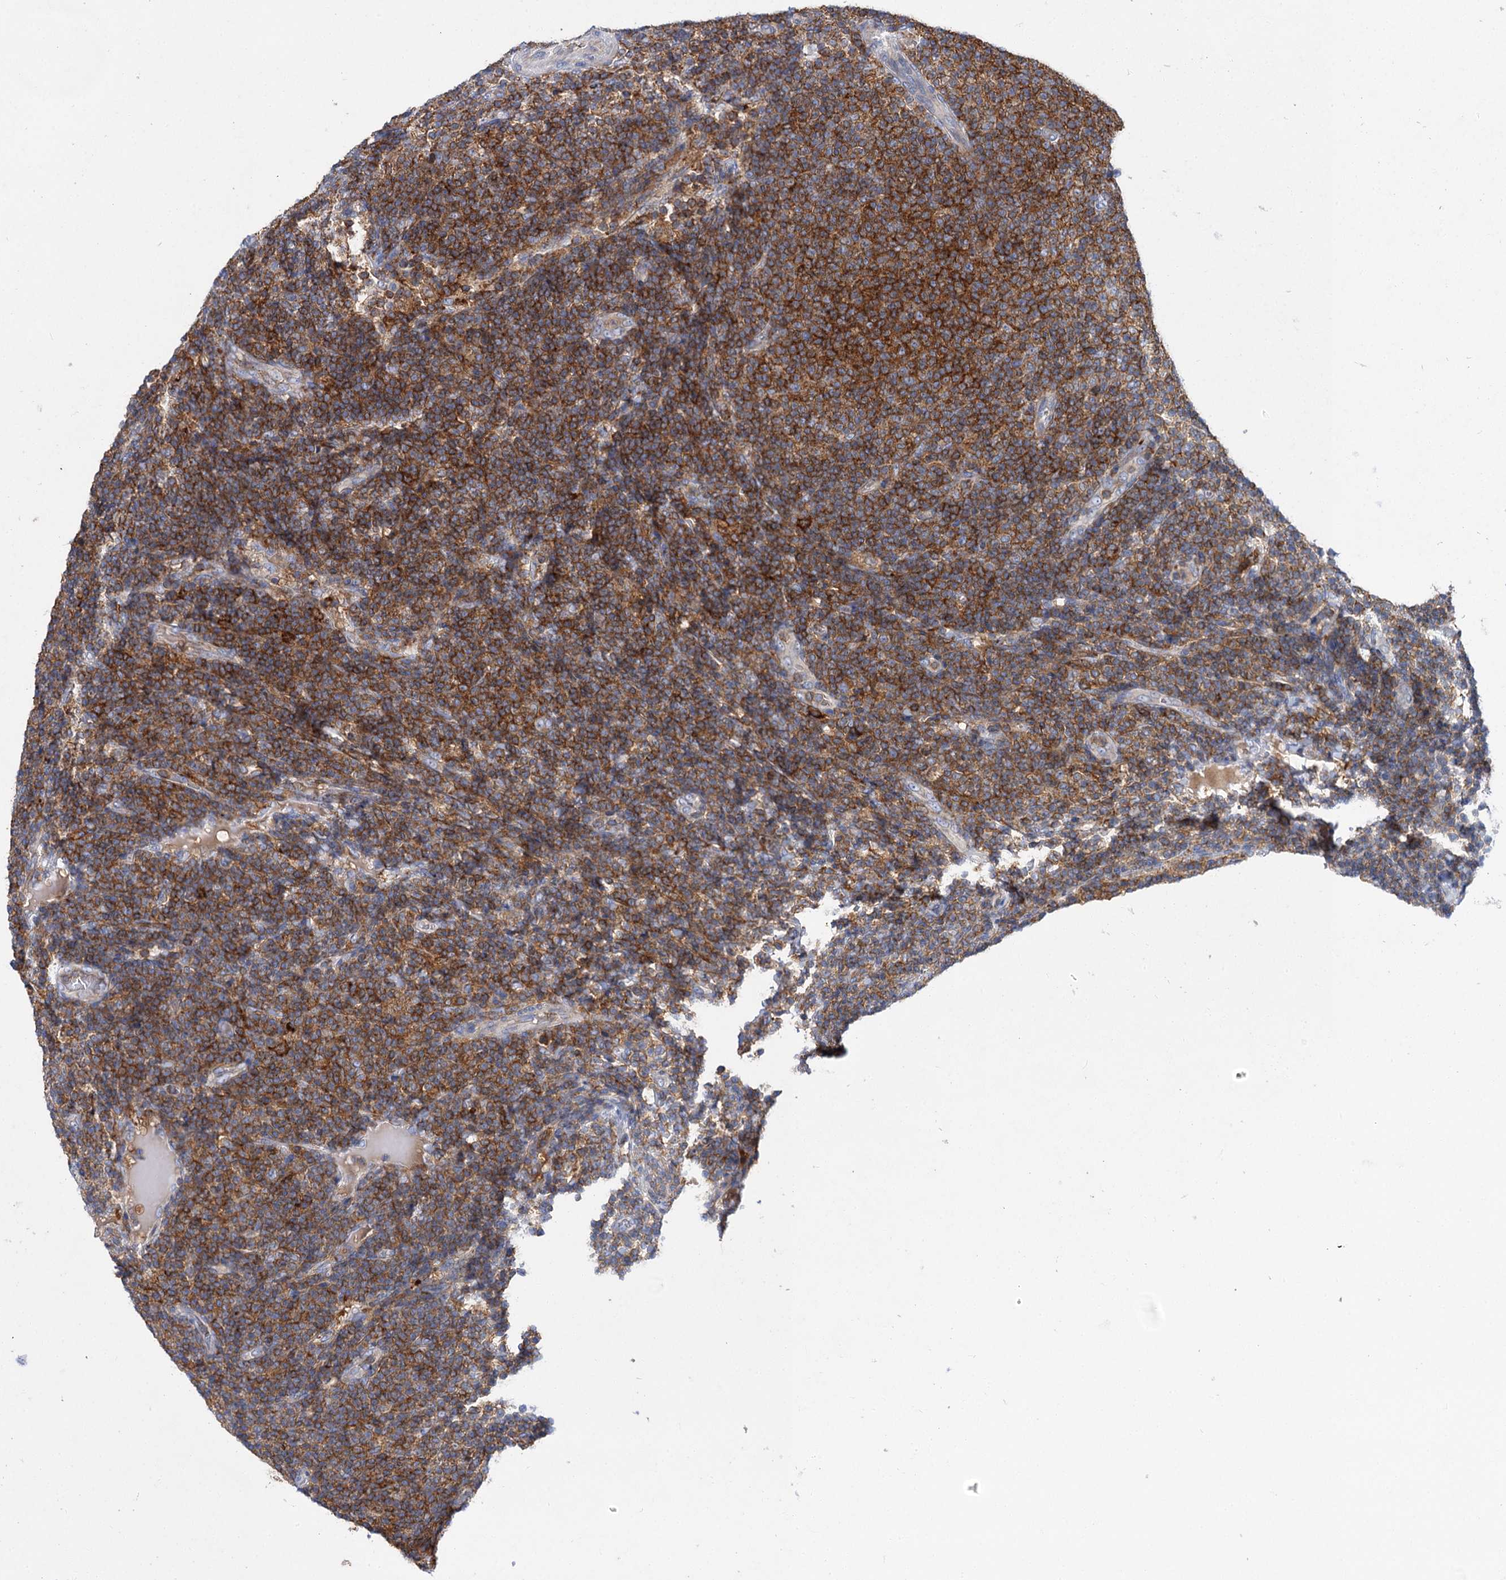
{"staining": {"intensity": "strong", "quantity": ">75%", "location": "cytoplasmic/membranous"}, "tissue": "lymphoma", "cell_type": "Tumor cells", "image_type": "cancer", "snomed": [{"axis": "morphology", "description": "Malignant lymphoma, non-Hodgkin's type, Low grade"}, {"axis": "topography", "description": "Lymph node"}], "caption": "Human lymphoma stained with a protein marker shows strong staining in tumor cells.", "gene": "UBASH3B", "patient": {"sex": "male", "age": 66}}